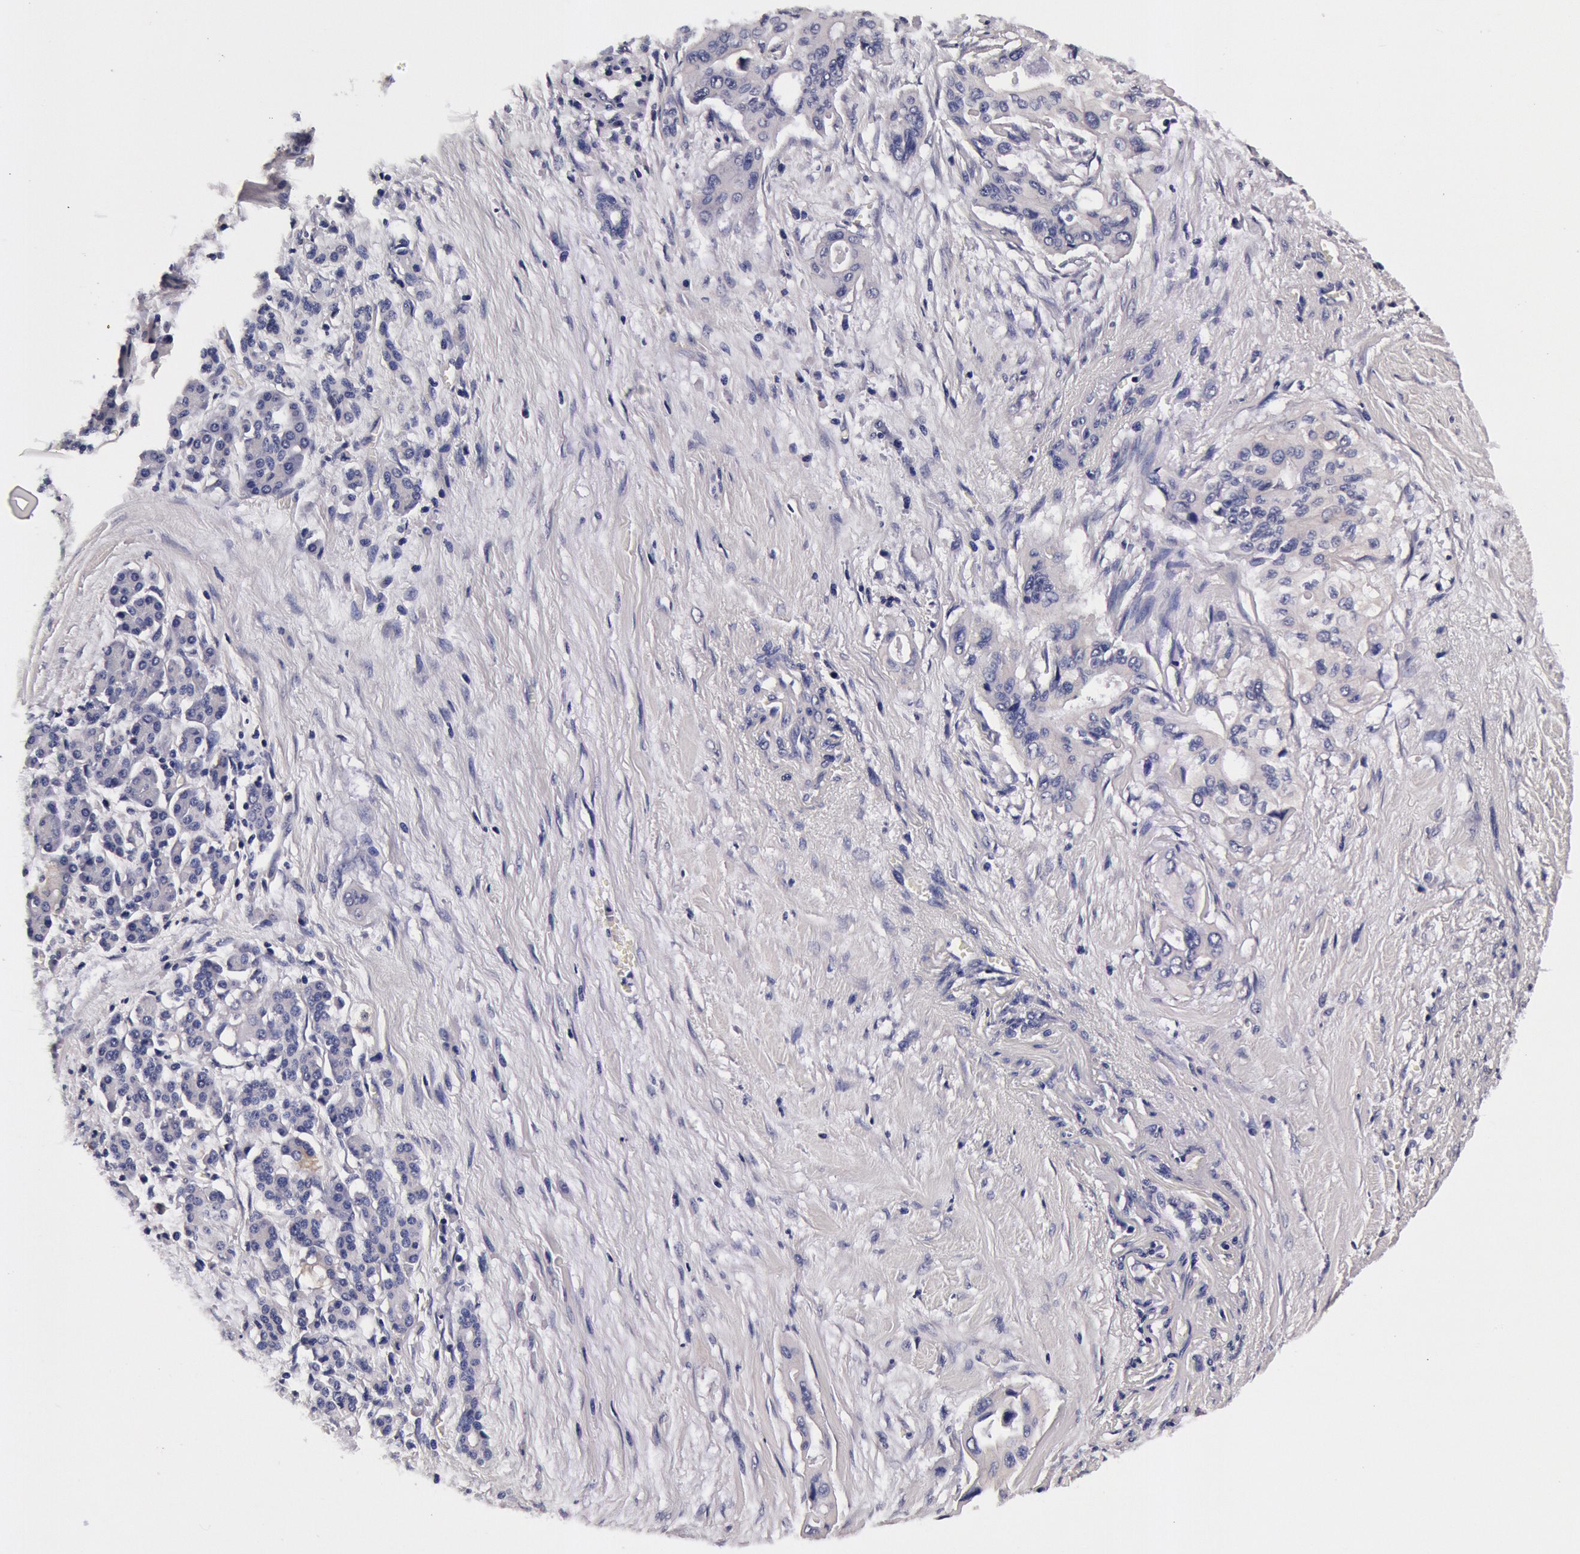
{"staining": {"intensity": "negative", "quantity": "none", "location": "none"}, "tissue": "pancreatic cancer", "cell_type": "Tumor cells", "image_type": "cancer", "snomed": [{"axis": "morphology", "description": "Adenocarcinoma, NOS"}, {"axis": "topography", "description": "Pancreas"}], "caption": "High power microscopy histopathology image of an immunohistochemistry (IHC) photomicrograph of adenocarcinoma (pancreatic), revealing no significant staining in tumor cells.", "gene": "CCDC22", "patient": {"sex": "male", "age": 77}}